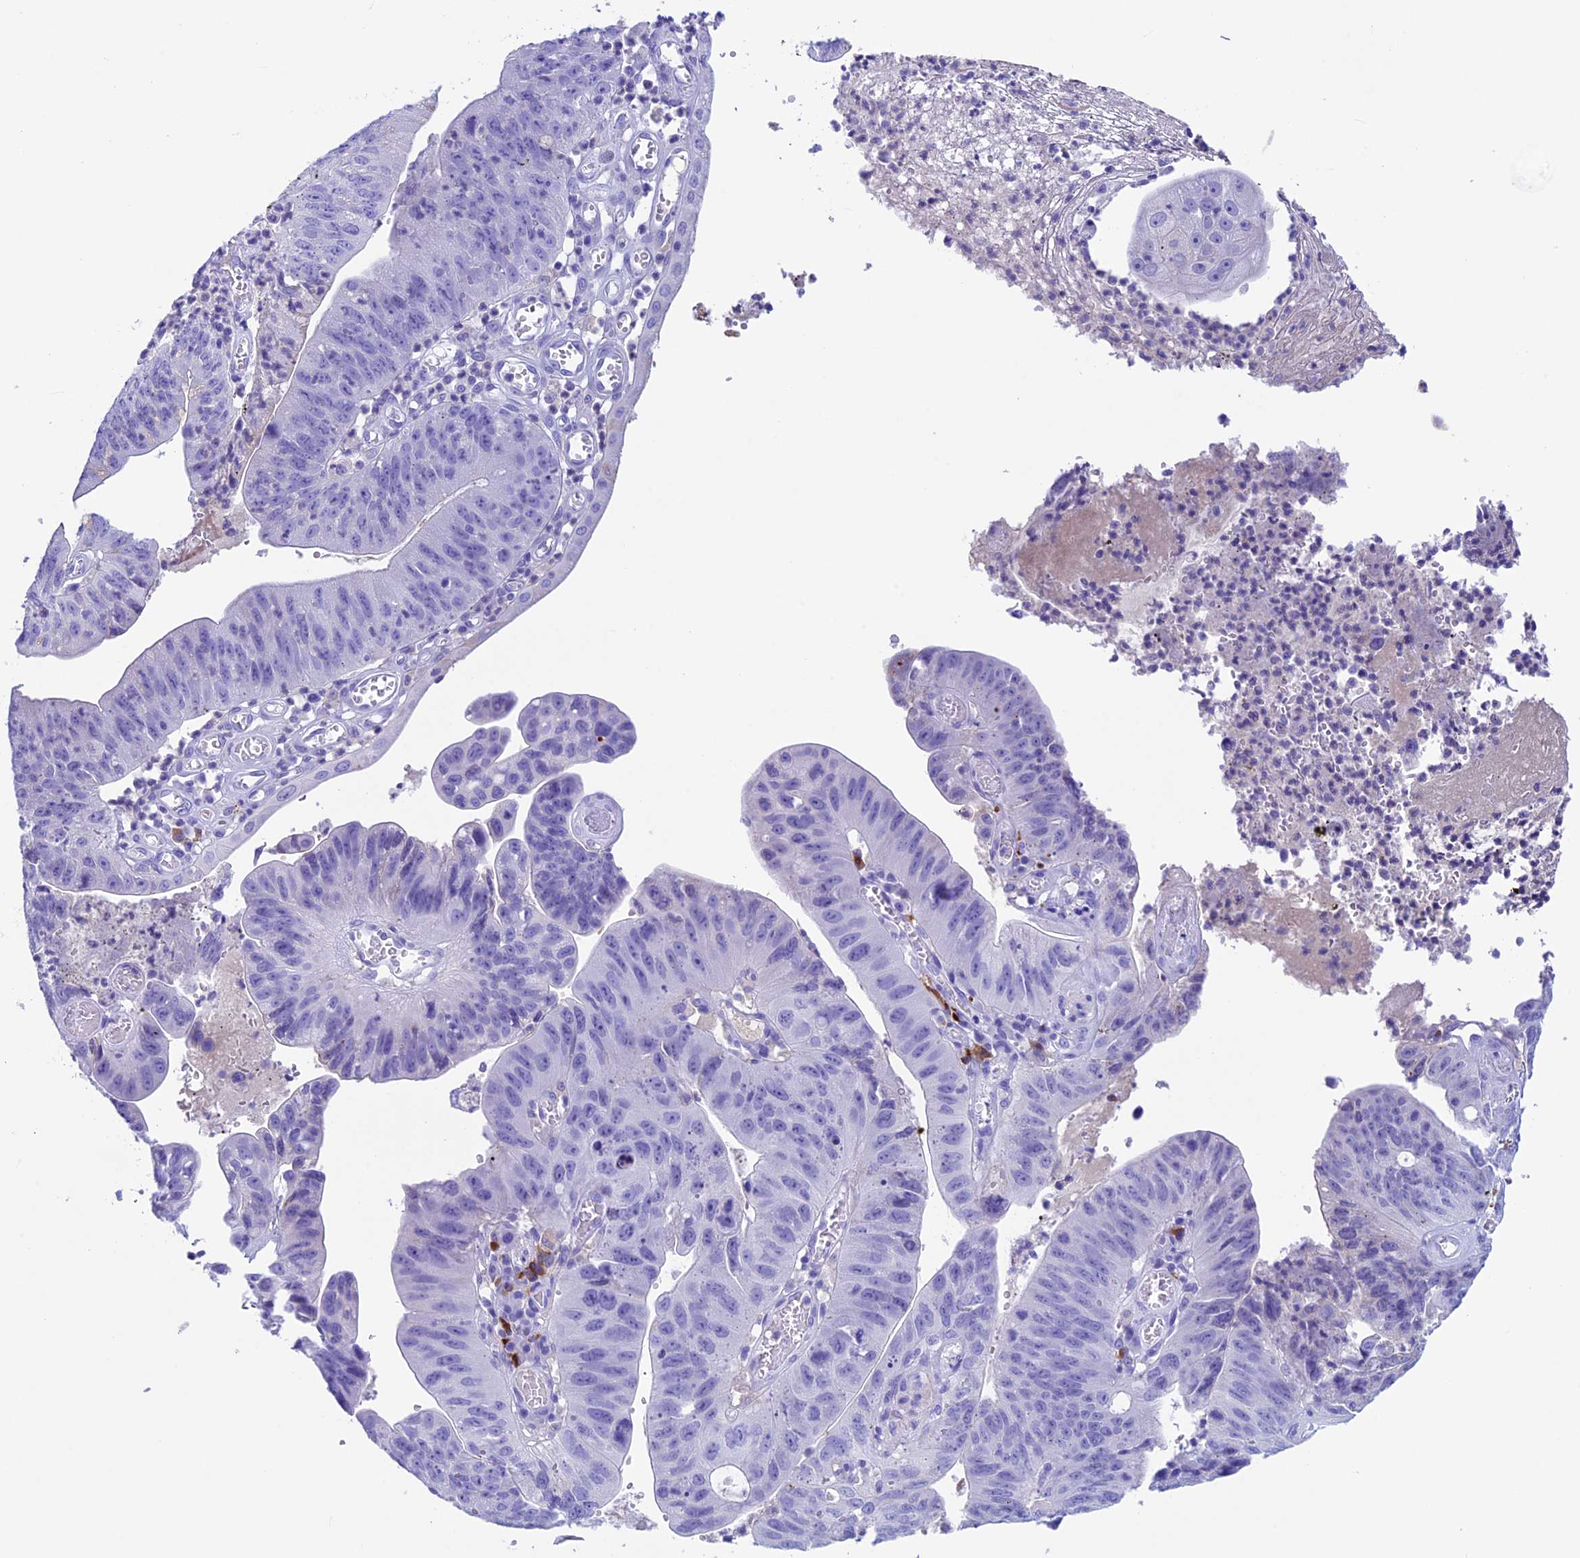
{"staining": {"intensity": "negative", "quantity": "none", "location": "none"}, "tissue": "stomach cancer", "cell_type": "Tumor cells", "image_type": "cancer", "snomed": [{"axis": "morphology", "description": "Adenocarcinoma, NOS"}, {"axis": "topography", "description": "Stomach"}], "caption": "Immunohistochemical staining of human stomach cancer displays no significant expression in tumor cells.", "gene": "IGSF6", "patient": {"sex": "male", "age": 59}}